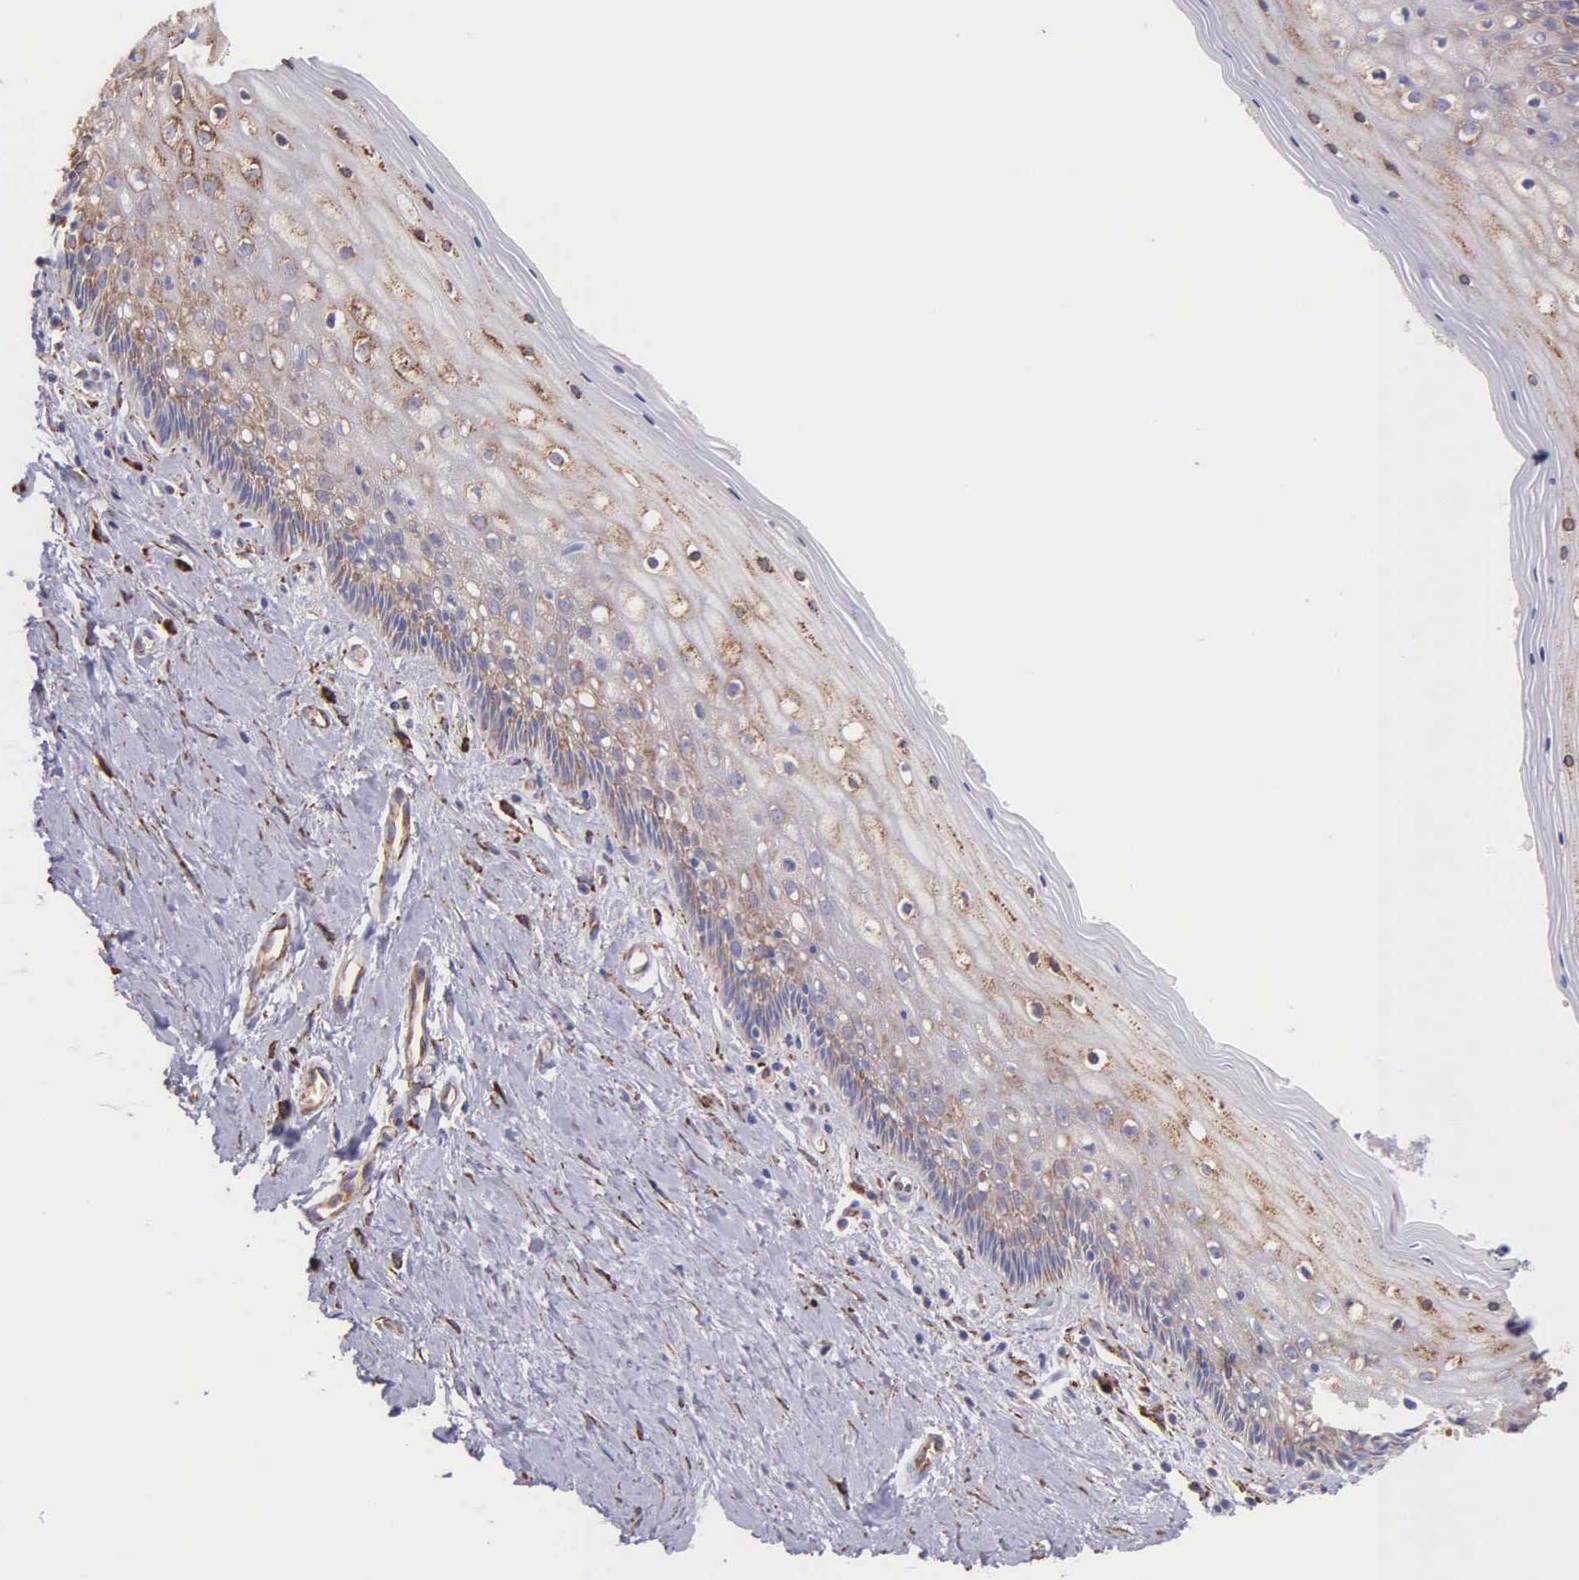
{"staining": {"intensity": "moderate", "quantity": ">75%", "location": "cytoplasmic/membranous"}, "tissue": "vagina", "cell_type": "Squamous epithelial cells", "image_type": "normal", "snomed": [{"axis": "morphology", "description": "Normal tissue, NOS"}, {"axis": "topography", "description": "Vagina"}], "caption": "A medium amount of moderate cytoplasmic/membranous positivity is seen in about >75% of squamous epithelial cells in benign vagina.", "gene": "CKAP4", "patient": {"sex": "female", "age": 46}}